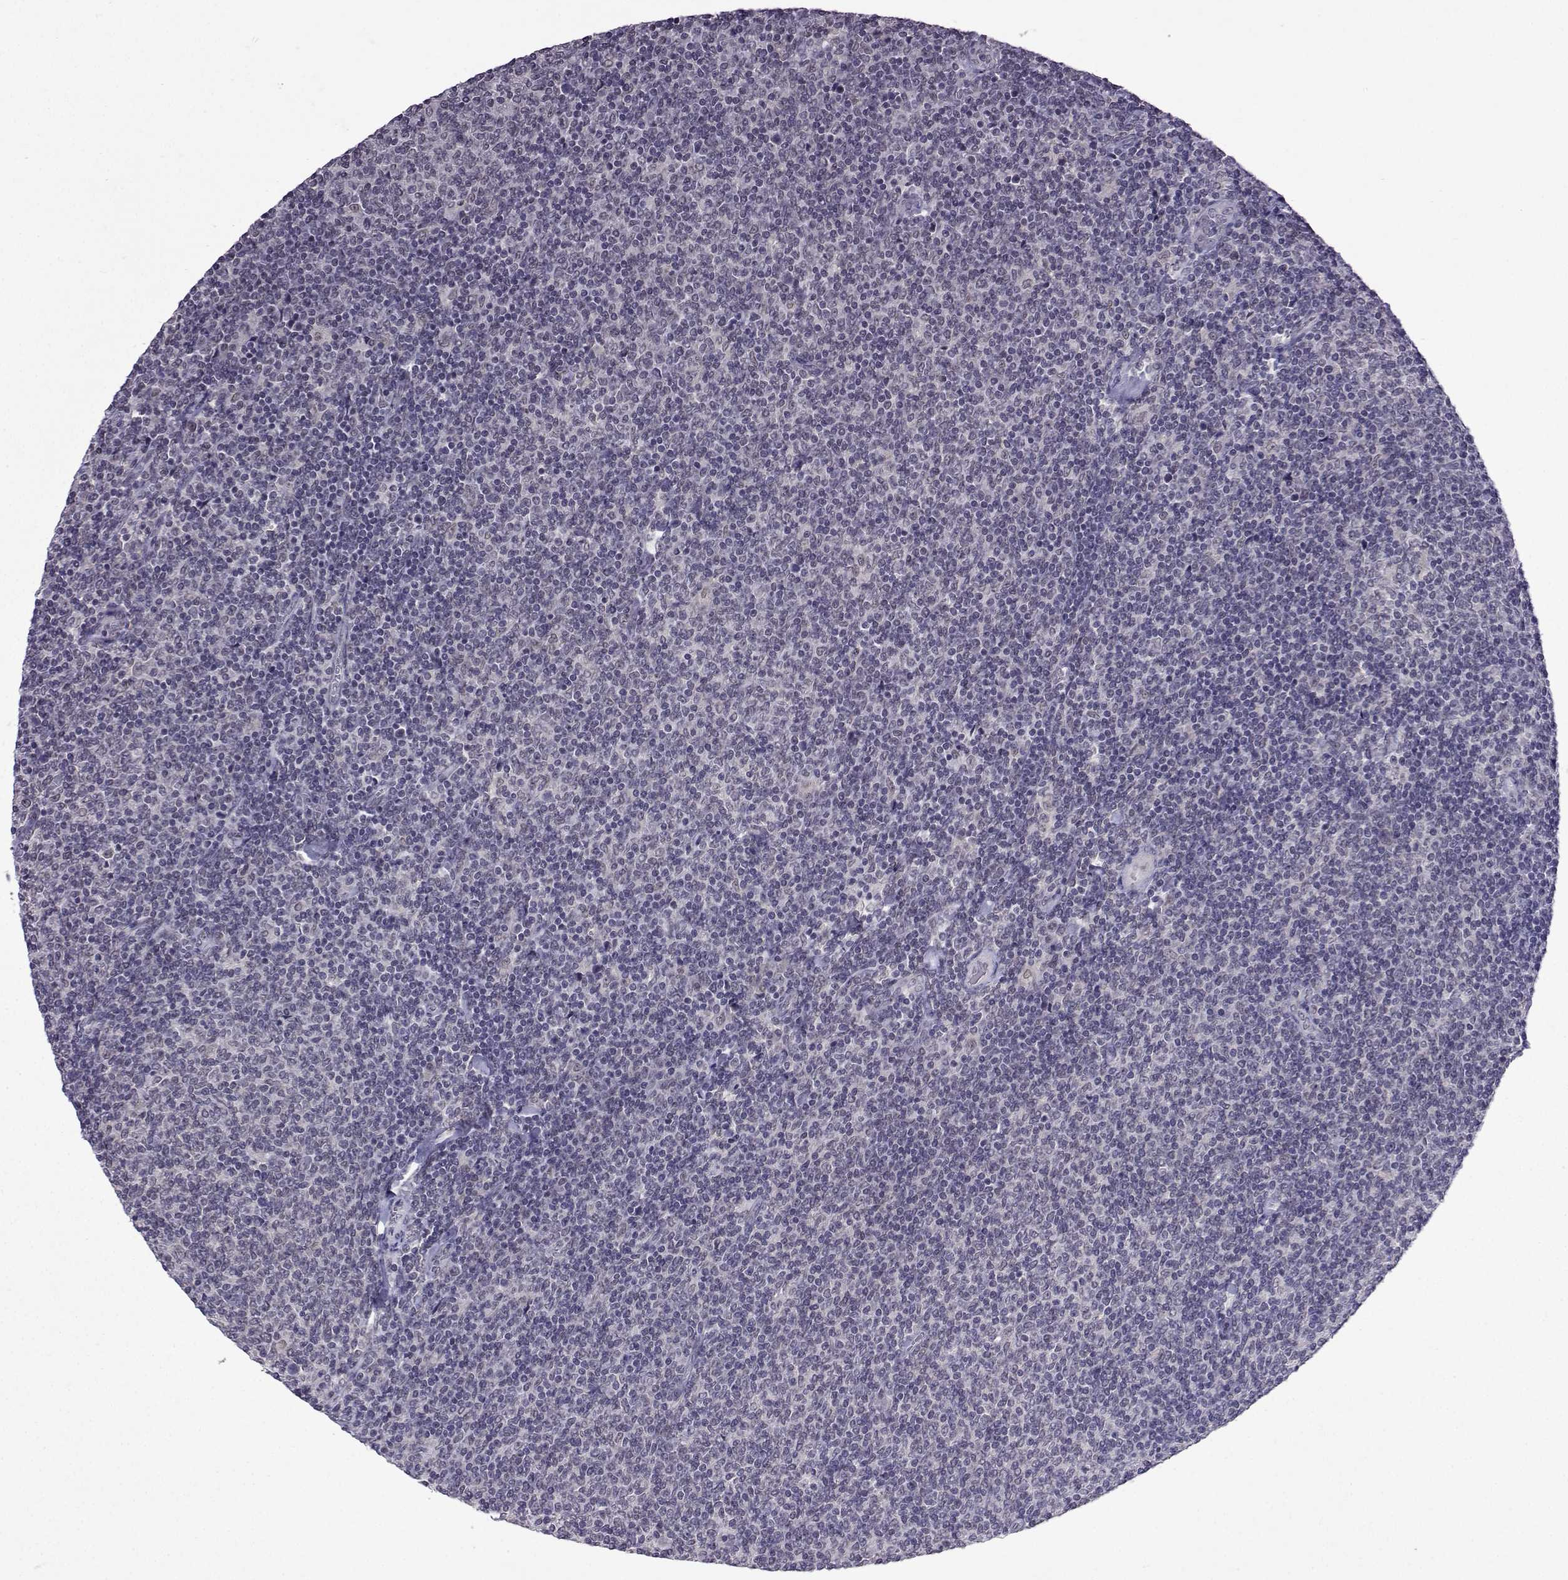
{"staining": {"intensity": "negative", "quantity": "none", "location": "none"}, "tissue": "lymphoma", "cell_type": "Tumor cells", "image_type": "cancer", "snomed": [{"axis": "morphology", "description": "Malignant lymphoma, non-Hodgkin's type, Low grade"}, {"axis": "topography", "description": "Lymph node"}], "caption": "Immunohistochemistry of human malignant lymphoma, non-Hodgkin's type (low-grade) displays no expression in tumor cells. The staining is performed using DAB (3,3'-diaminobenzidine) brown chromogen with nuclei counter-stained in using hematoxylin.", "gene": "CCL28", "patient": {"sex": "male", "age": 52}}